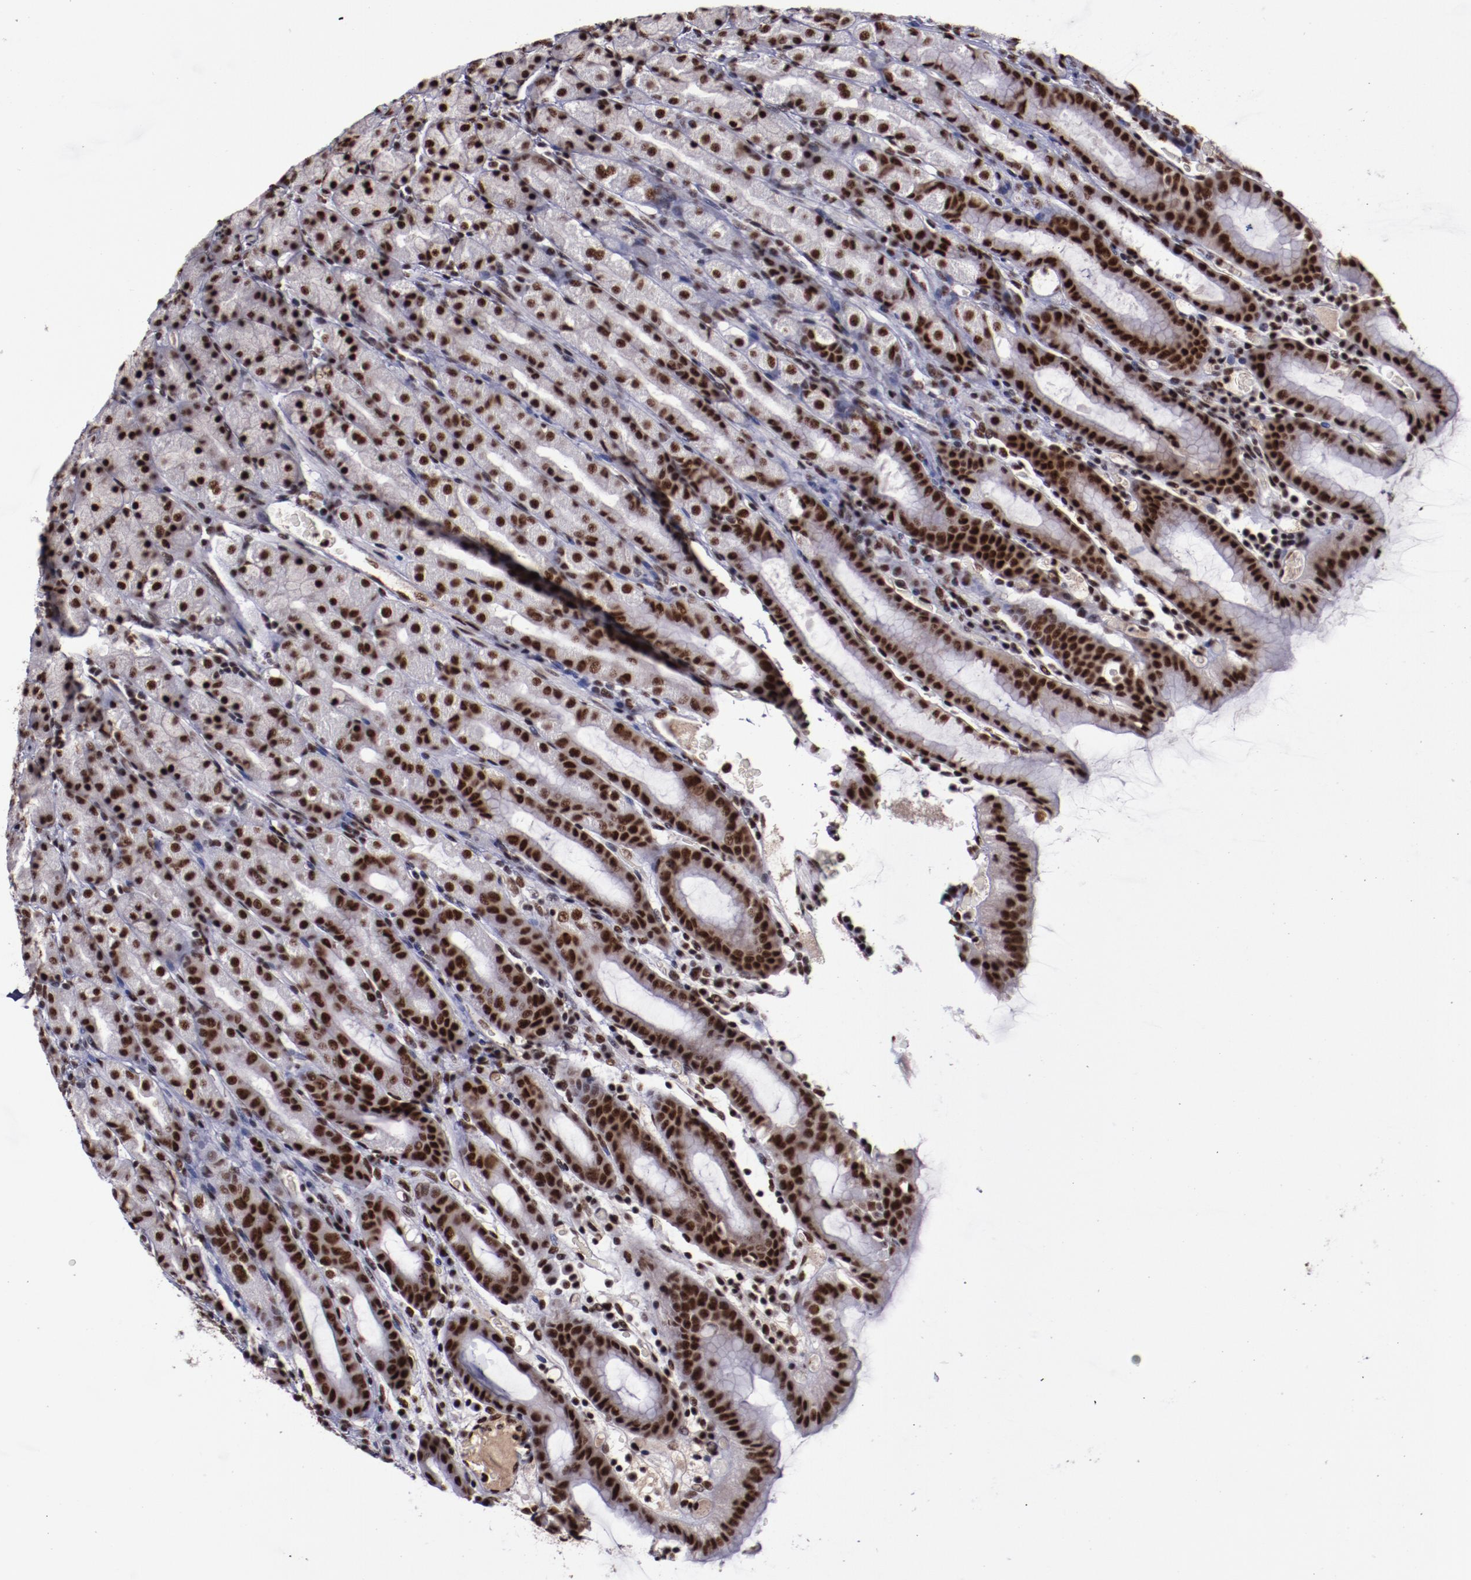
{"staining": {"intensity": "strong", "quantity": ">75%", "location": "nuclear"}, "tissue": "stomach", "cell_type": "Glandular cells", "image_type": "normal", "snomed": [{"axis": "morphology", "description": "Normal tissue, NOS"}, {"axis": "topography", "description": "Stomach, upper"}], "caption": "The immunohistochemical stain highlights strong nuclear positivity in glandular cells of benign stomach. (DAB IHC with brightfield microscopy, high magnification).", "gene": "ERH", "patient": {"sex": "male", "age": 68}}